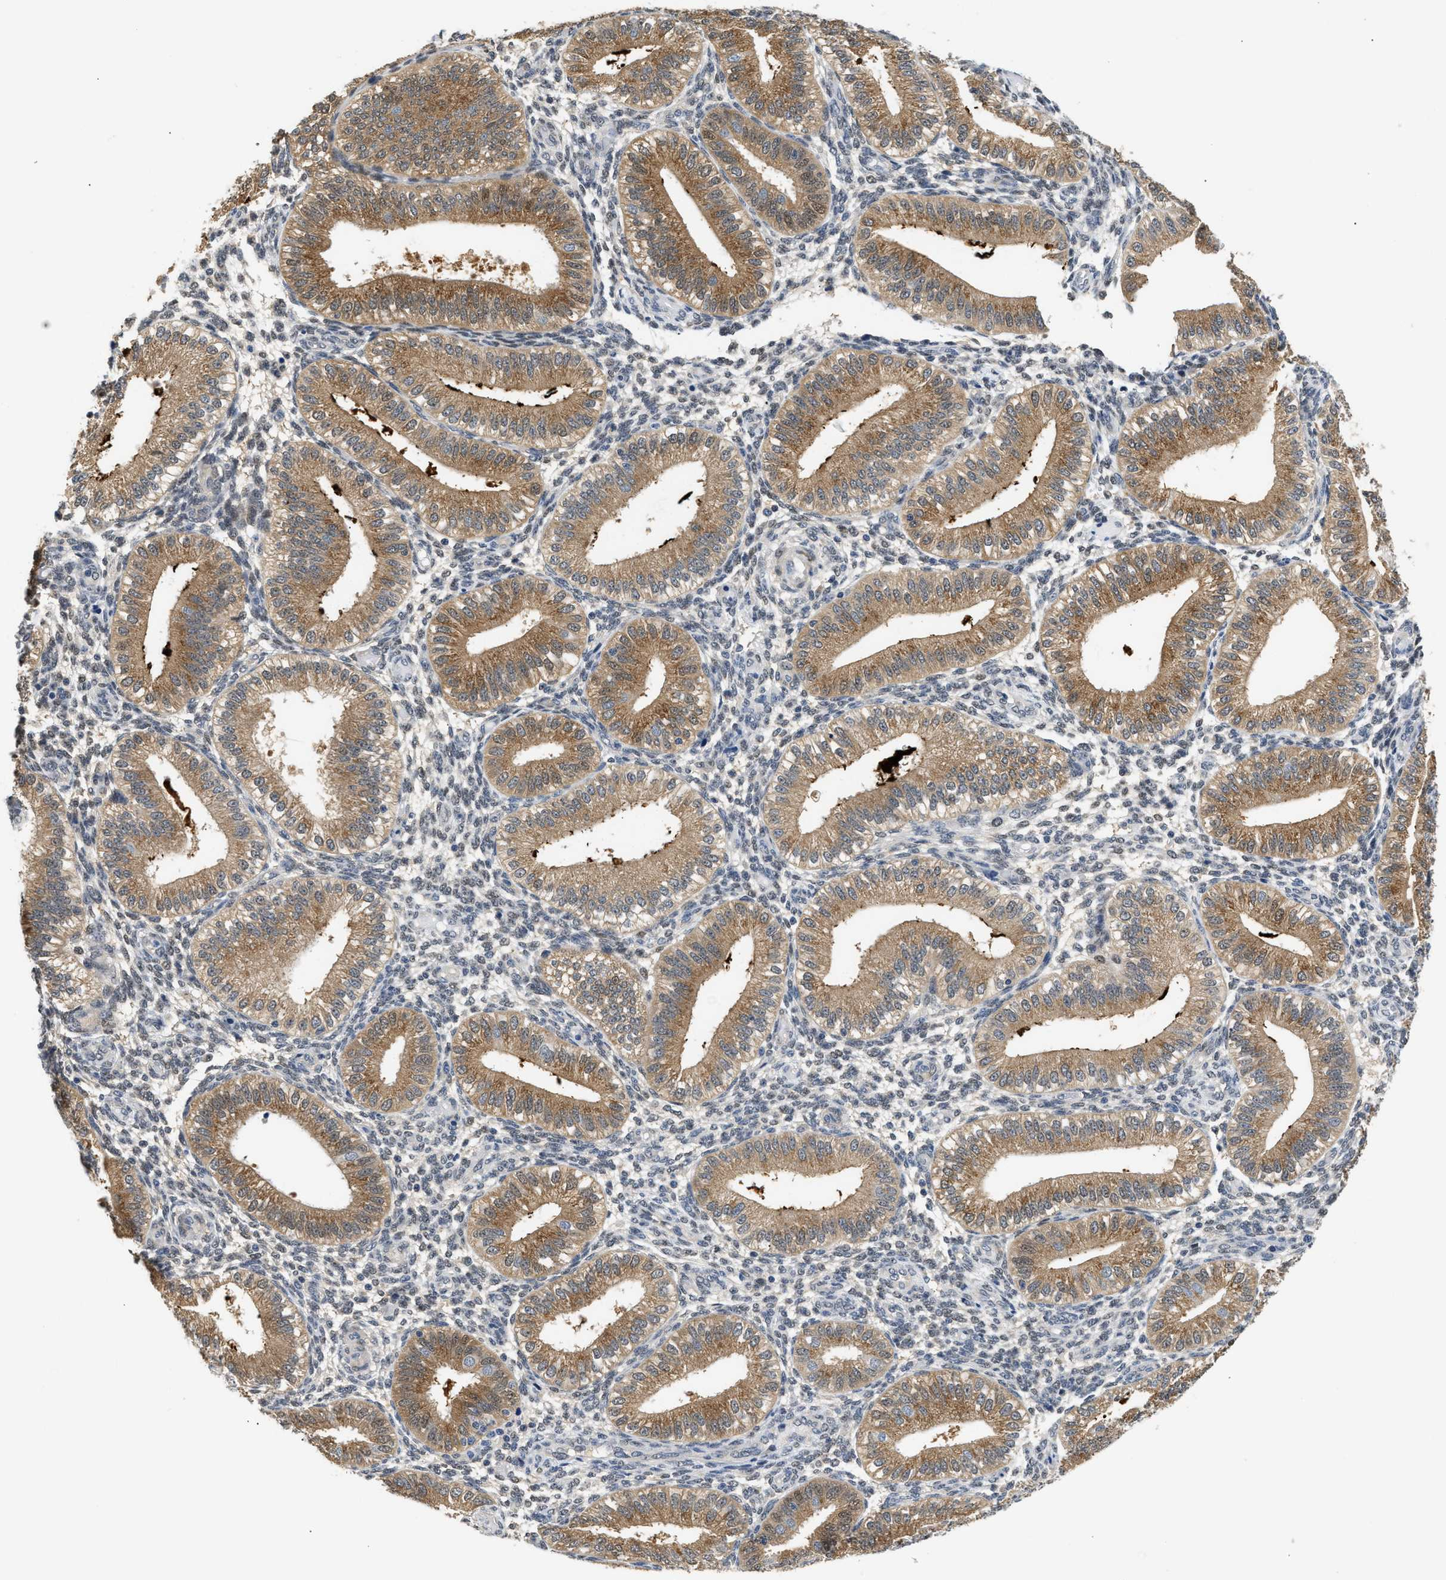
{"staining": {"intensity": "weak", "quantity": "<25%", "location": "cytoplasmic/membranous"}, "tissue": "endometrium", "cell_type": "Cells in endometrial stroma", "image_type": "normal", "snomed": [{"axis": "morphology", "description": "Normal tissue, NOS"}, {"axis": "topography", "description": "Endometrium"}], "caption": "A histopathology image of endometrium stained for a protein reveals no brown staining in cells in endometrial stroma.", "gene": "PPM1L", "patient": {"sex": "female", "age": 39}}